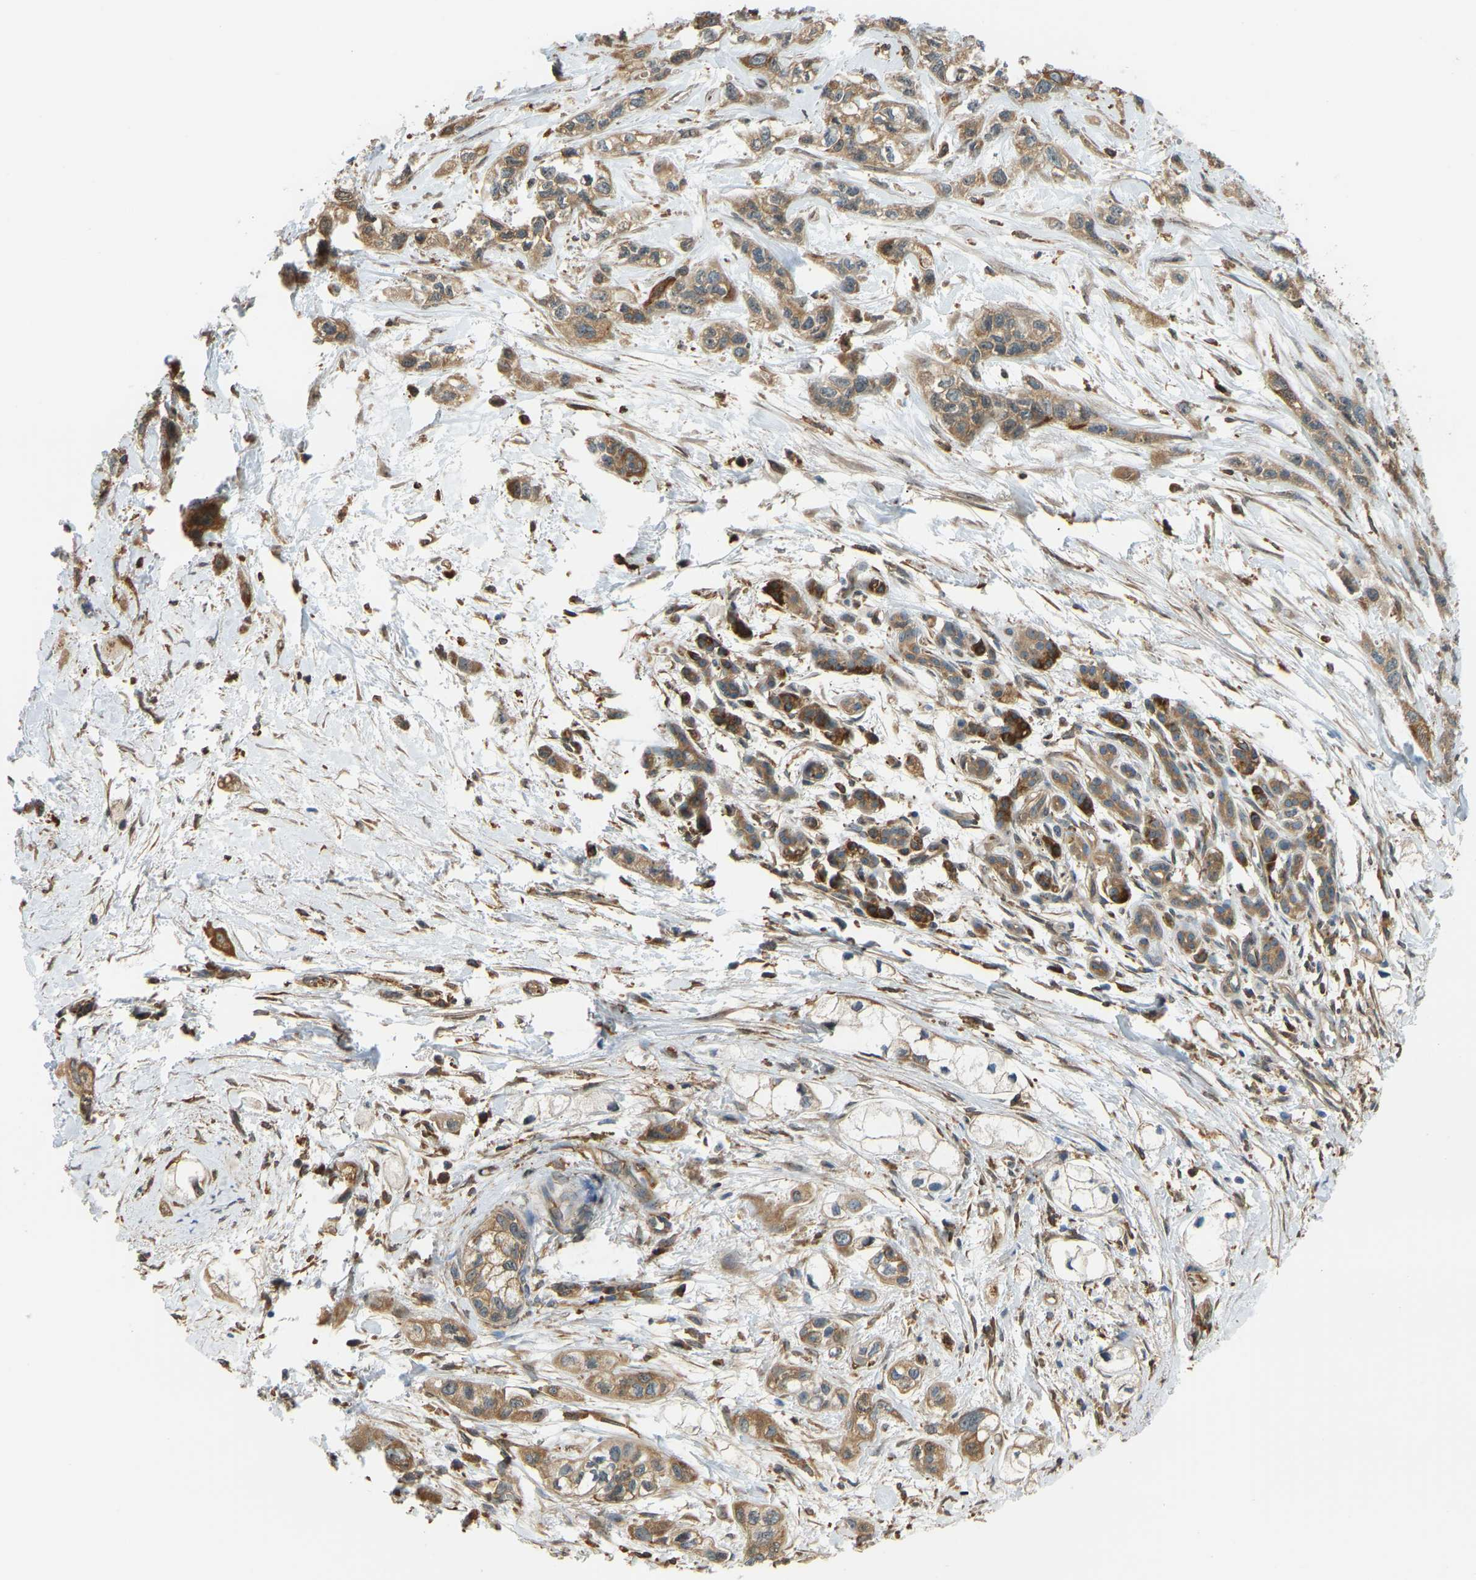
{"staining": {"intensity": "moderate", "quantity": ">75%", "location": "cytoplasmic/membranous"}, "tissue": "pancreatic cancer", "cell_type": "Tumor cells", "image_type": "cancer", "snomed": [{"axis": "morphology", "description": "Adenocarcinoma, NOS"}, {"axis": "topography", "description": "Pancreas"}], "caption": "Tumor cells show moderate cytoplasmic/membranous positivity in approximately >75% of cells in pancreatic adenocarcinoma. Ihc stains the protein of interest in brown and the nuclei are stained blue.", "gene": "OS9", "patient": {"sex": "male", "age": 74}}